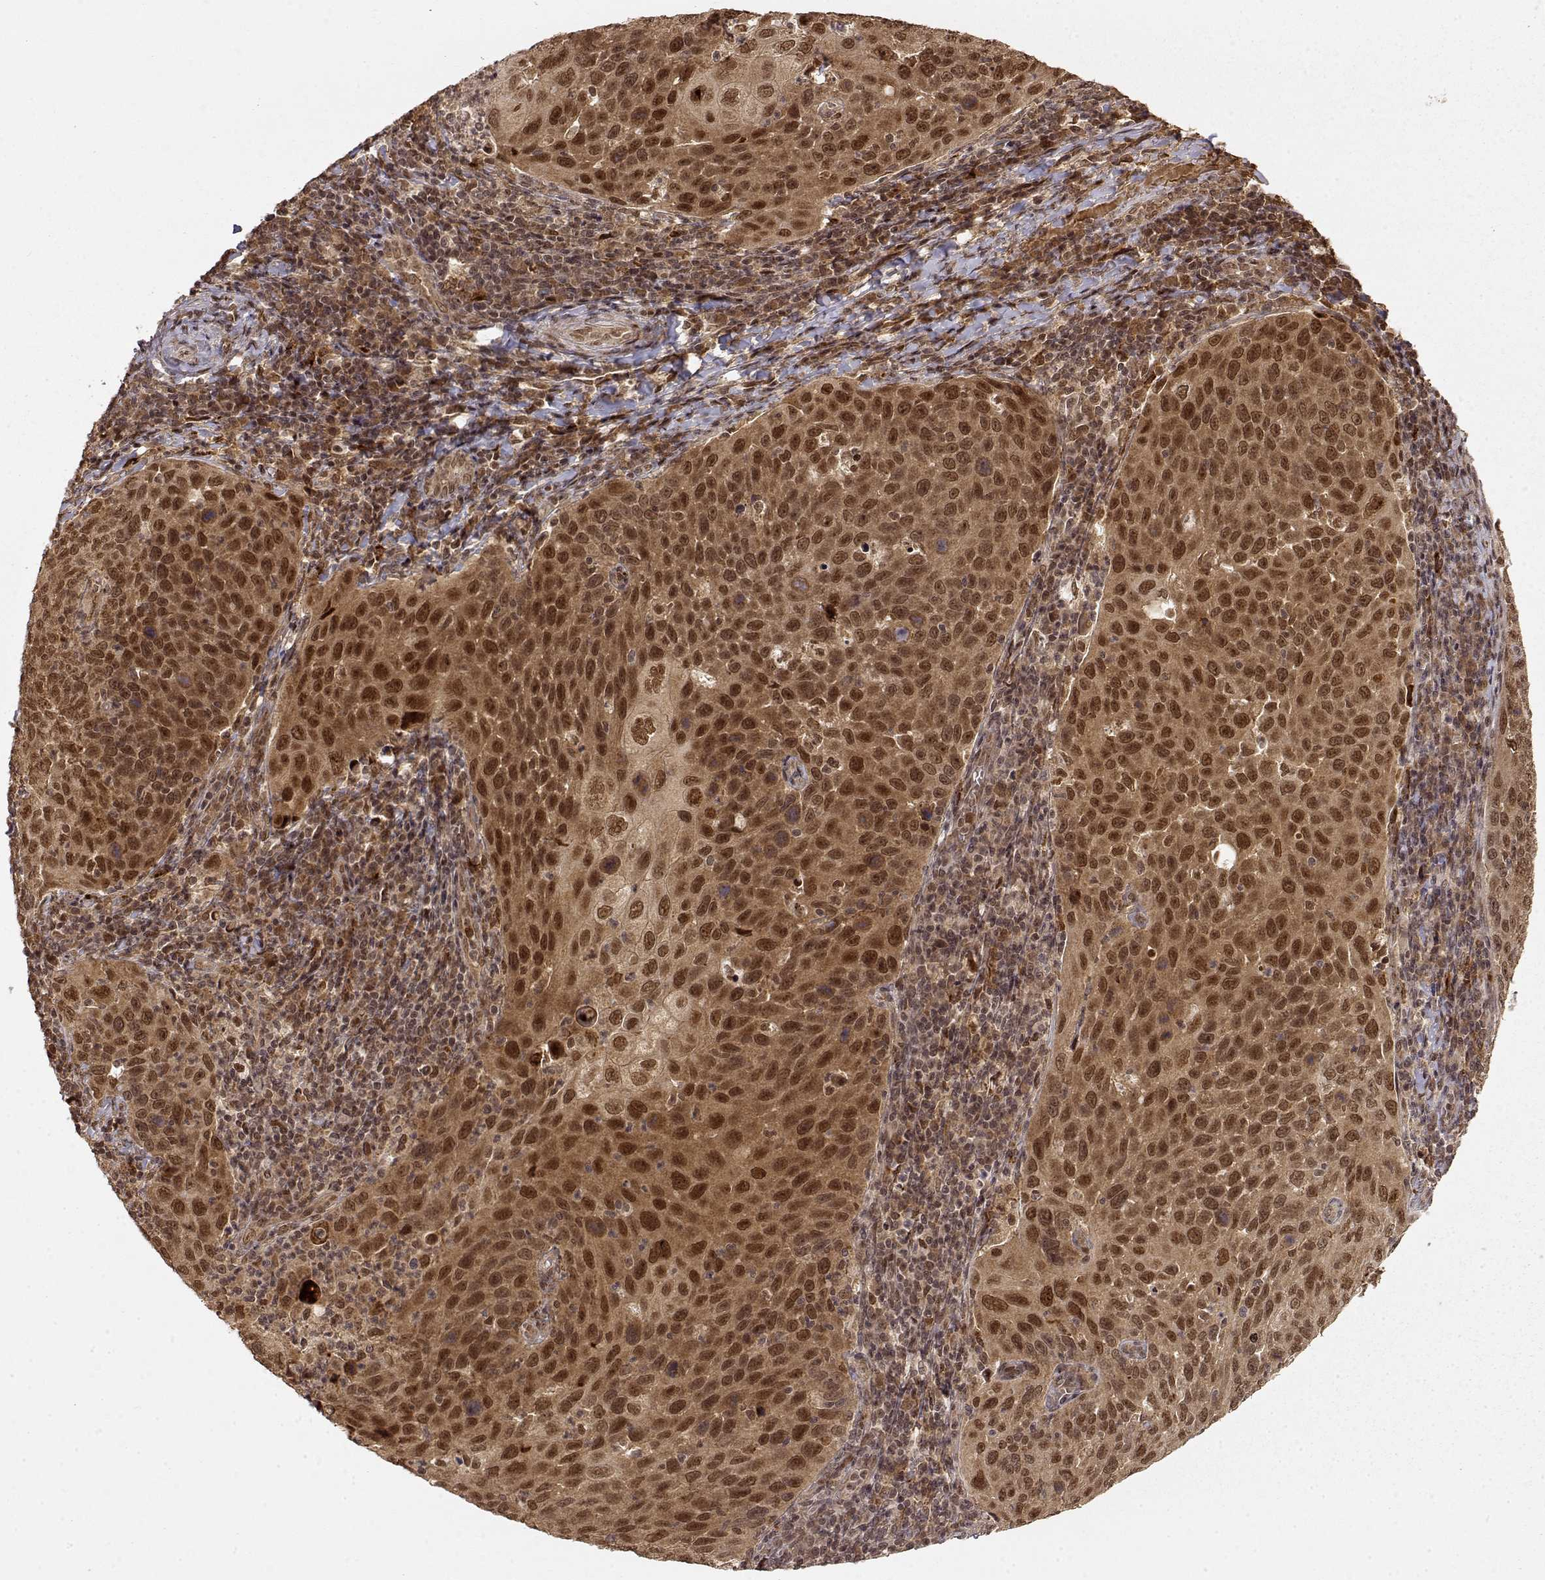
{"staining": {"intensity": "strong", "quantity": ">75%", "location": "cytoplasmic/membranous,nuclear"}, "tissue": "cervical cancer", "cell_type": "Tumor cells", "image_type": "cancer", "snomed": [{"axis": "morphology", "description": "Squamous cell carcinoma, NOS"}, {"axis": "topography", "description": "Cervix"}], "caption": "Tumor cells reveal strong cytoplasmic/membranous and nuclear staining in approximately >75% of cells in squamous cell carcinoma (cervical). Nuclei are stained in blue.", "gene": "MAEA", "patient": {"sex": "female", "age": 54}}